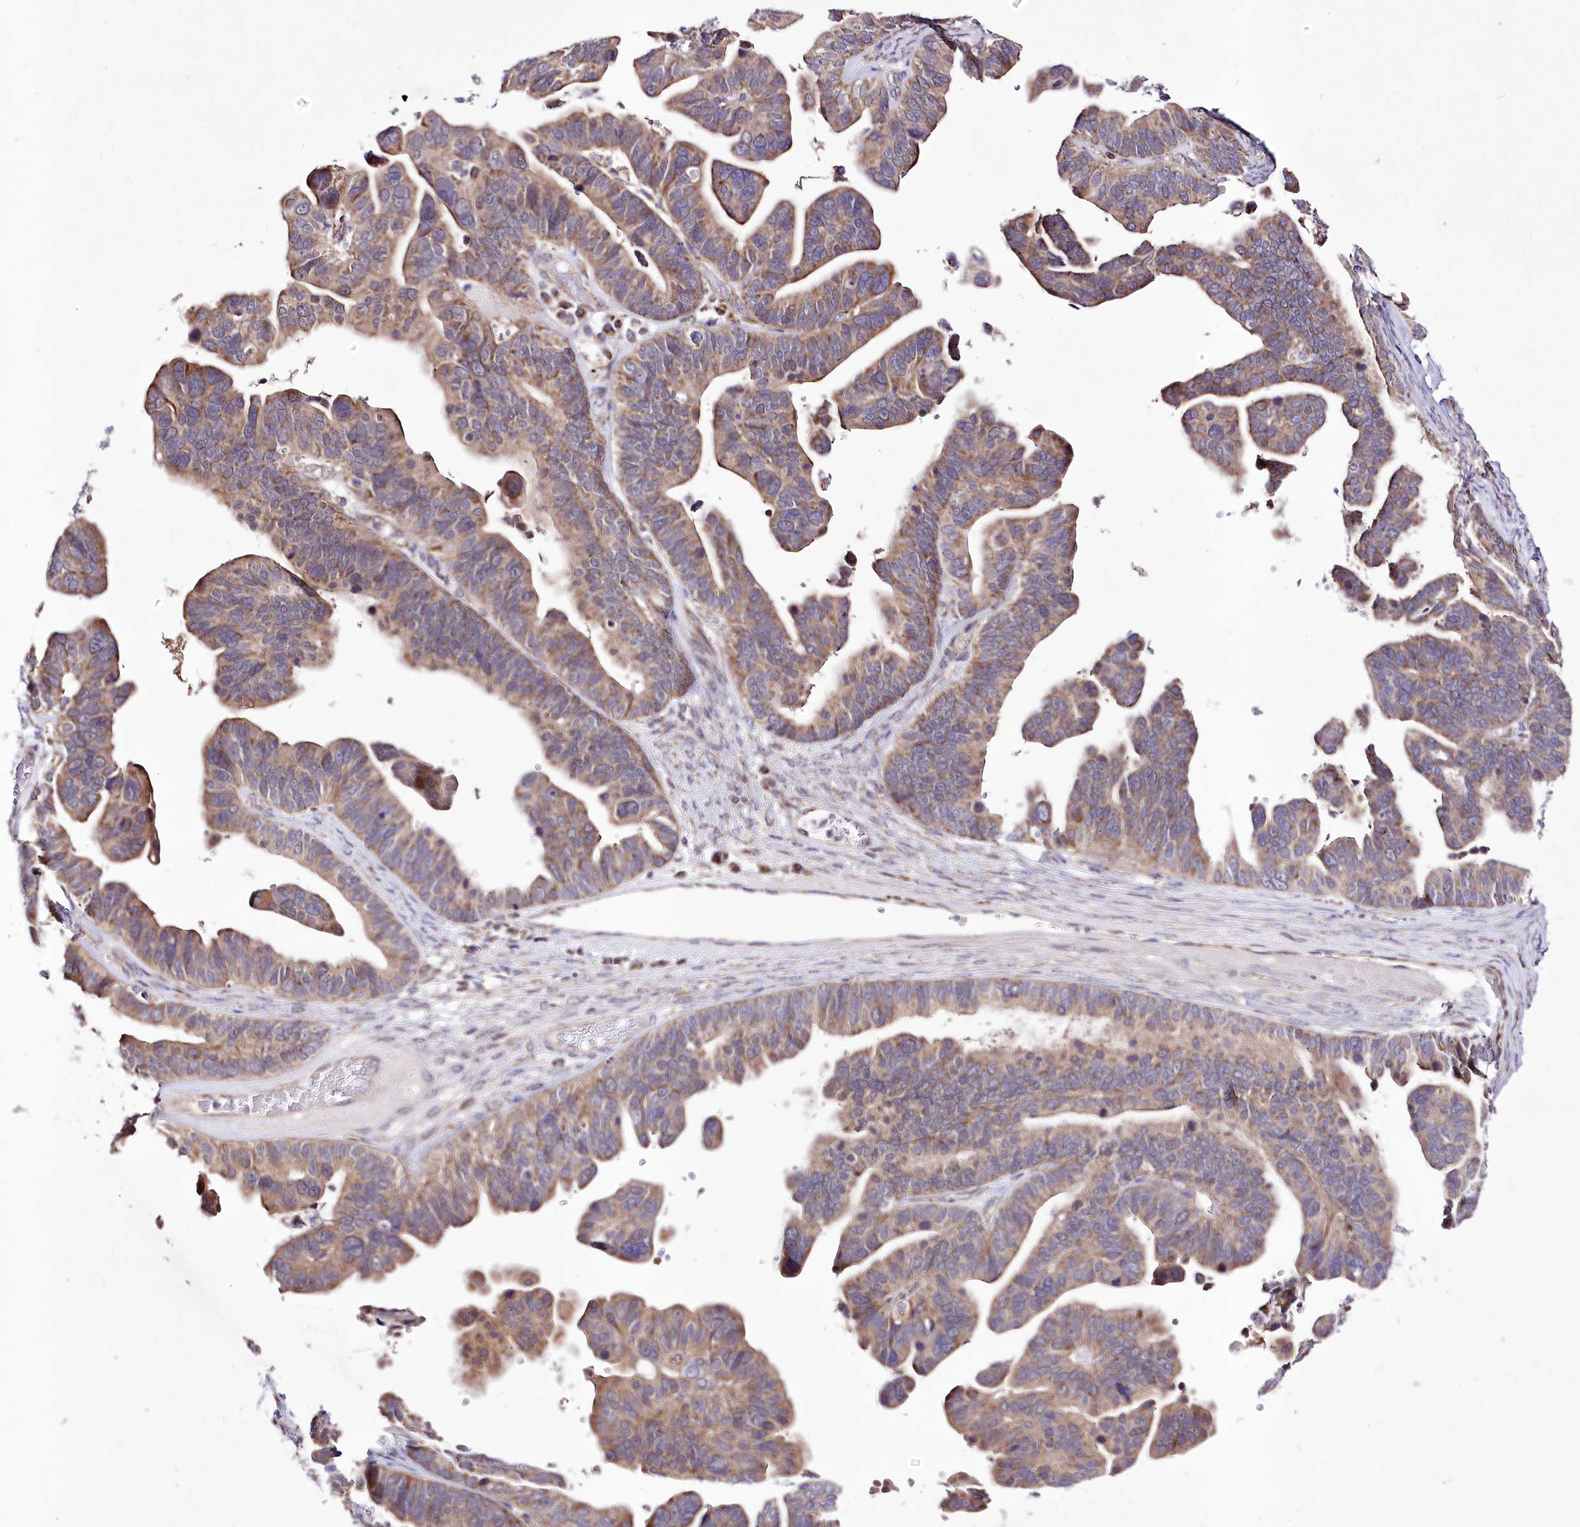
{"staining": {"intensity": "moderate", "quantity": ">75%", "location": "cytoplasmic/membranous"}, "tissue": "ovarian cancer", "cell_type": "Tumor cells", "image_type": "cancer", "snomed": [{"axis": "morphology", "description": "Cystadenocarcinoma, serous, NOS"}, {"axis": "topography", "description": "Ovary"}], "caption": "Immunohistochemistry (IHC) micrograph of neoplastic tissue: human serous cystadenocarcinoma (ovarian) stained using immunohistochemistry (IHC) shows medium levels of moderate protein expression localized specifically in the cytoplasmic/membranous of tumor cells, appearing as a cytoplasmic/membranous brown color.", "gene": "ATE1", "patient": {"sex": "female", "age": 56}}